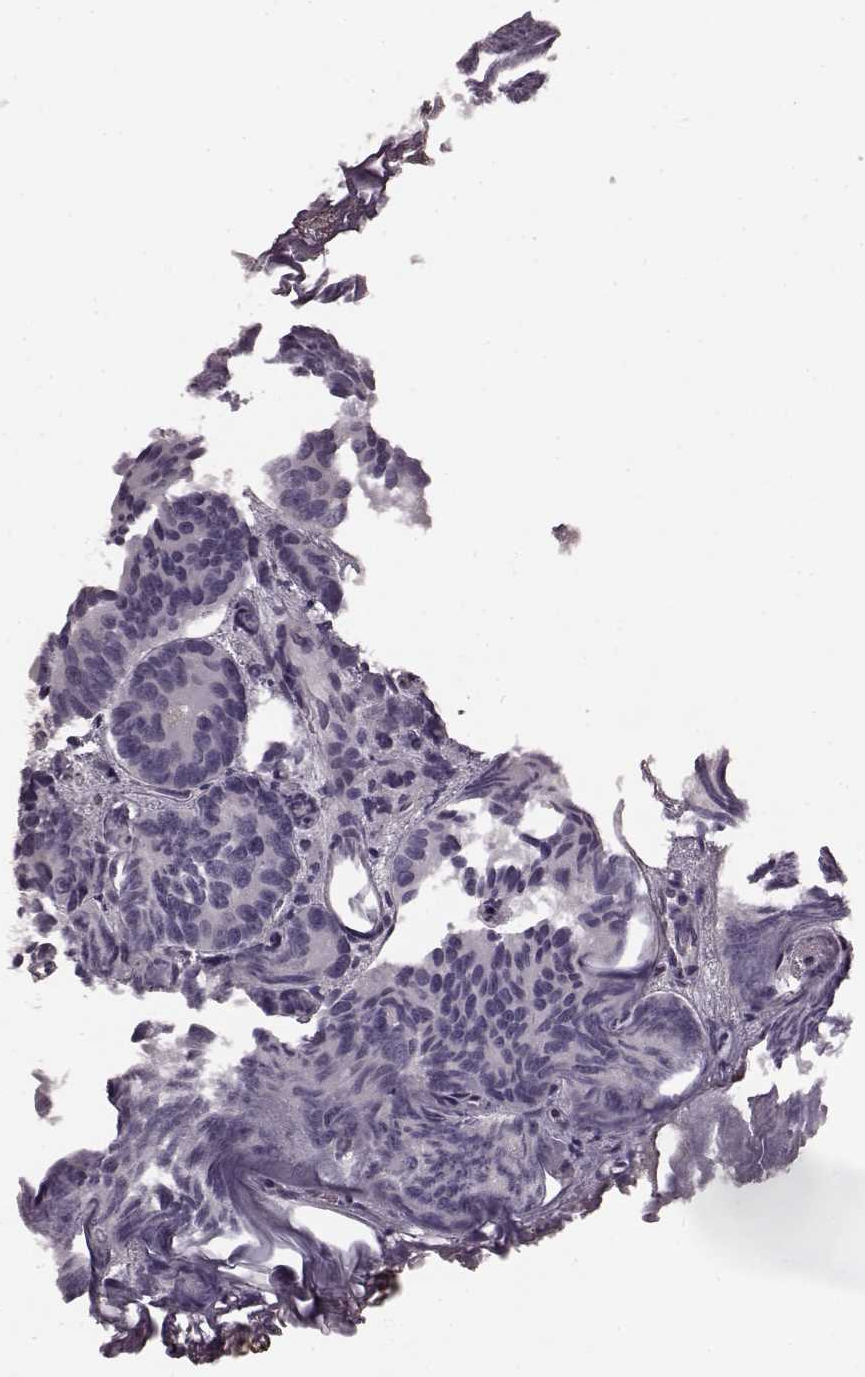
{"staining": {"intensity": "negative", "quantity": "none", "location": "none"}, "tissue": "prostate cancer", "cell_type": "Tumor cells", "image_type": "cancer", "snomed": [{"axis": "morphology", "description": "Adenocarcinoma, High grade"}, {"axis": "topography", "description": "Prostate"}], "caption": "IHC of prostate adenocarcinoma (high-grade) exhibits no expression in tumor cells. (Brightfield microscopy of DAB immunohistochemistry at high magnification).", "gene": "PDCD1", "patient": {"sex": "male", "age": 77}}